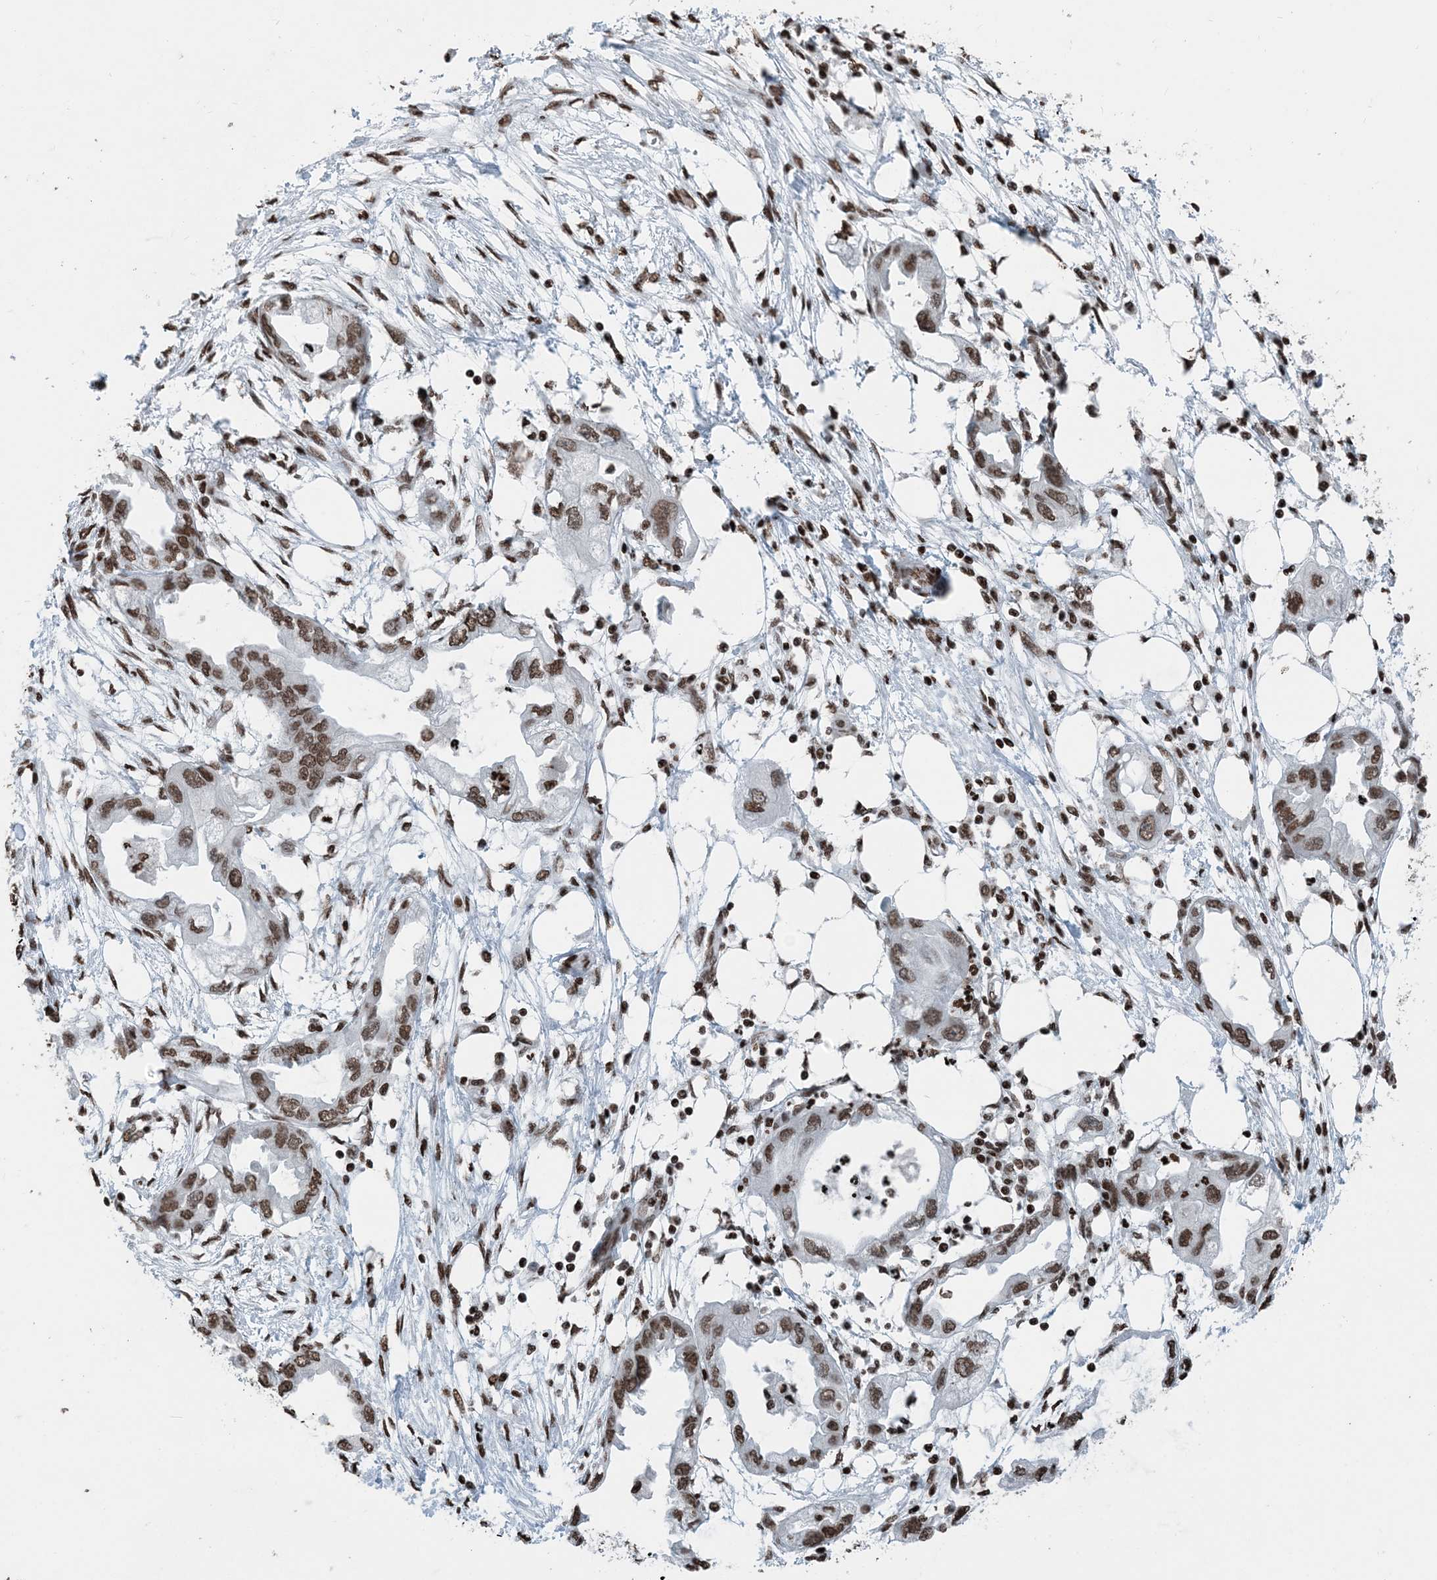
{"staining": {"intensity": "moderate", "quantity": ">75%", "location": "nuclear"}, "tissue": "endometrial cancer", "cell_type": "Tumor cells", "image_type": "cancer", "snomed": [{"axis": "morphology", "description": "Adenocarcinoma, NOS"}, {"axis": "morphology", "description": "Adenocarcinoma, metastatic, NOS"}, {"axis": "topography", "description": "Adipose tissue"}, {"axis": "topography", "description": "Endometrium"}], "caption": "This is an image of immunohistochemistry (IHC) staining of endometrial cancer, which shows moderate positivity in the nuclear of tumor cells.", "gene": "H3-3B", "patient": {"sex": "female", "age": 67}}